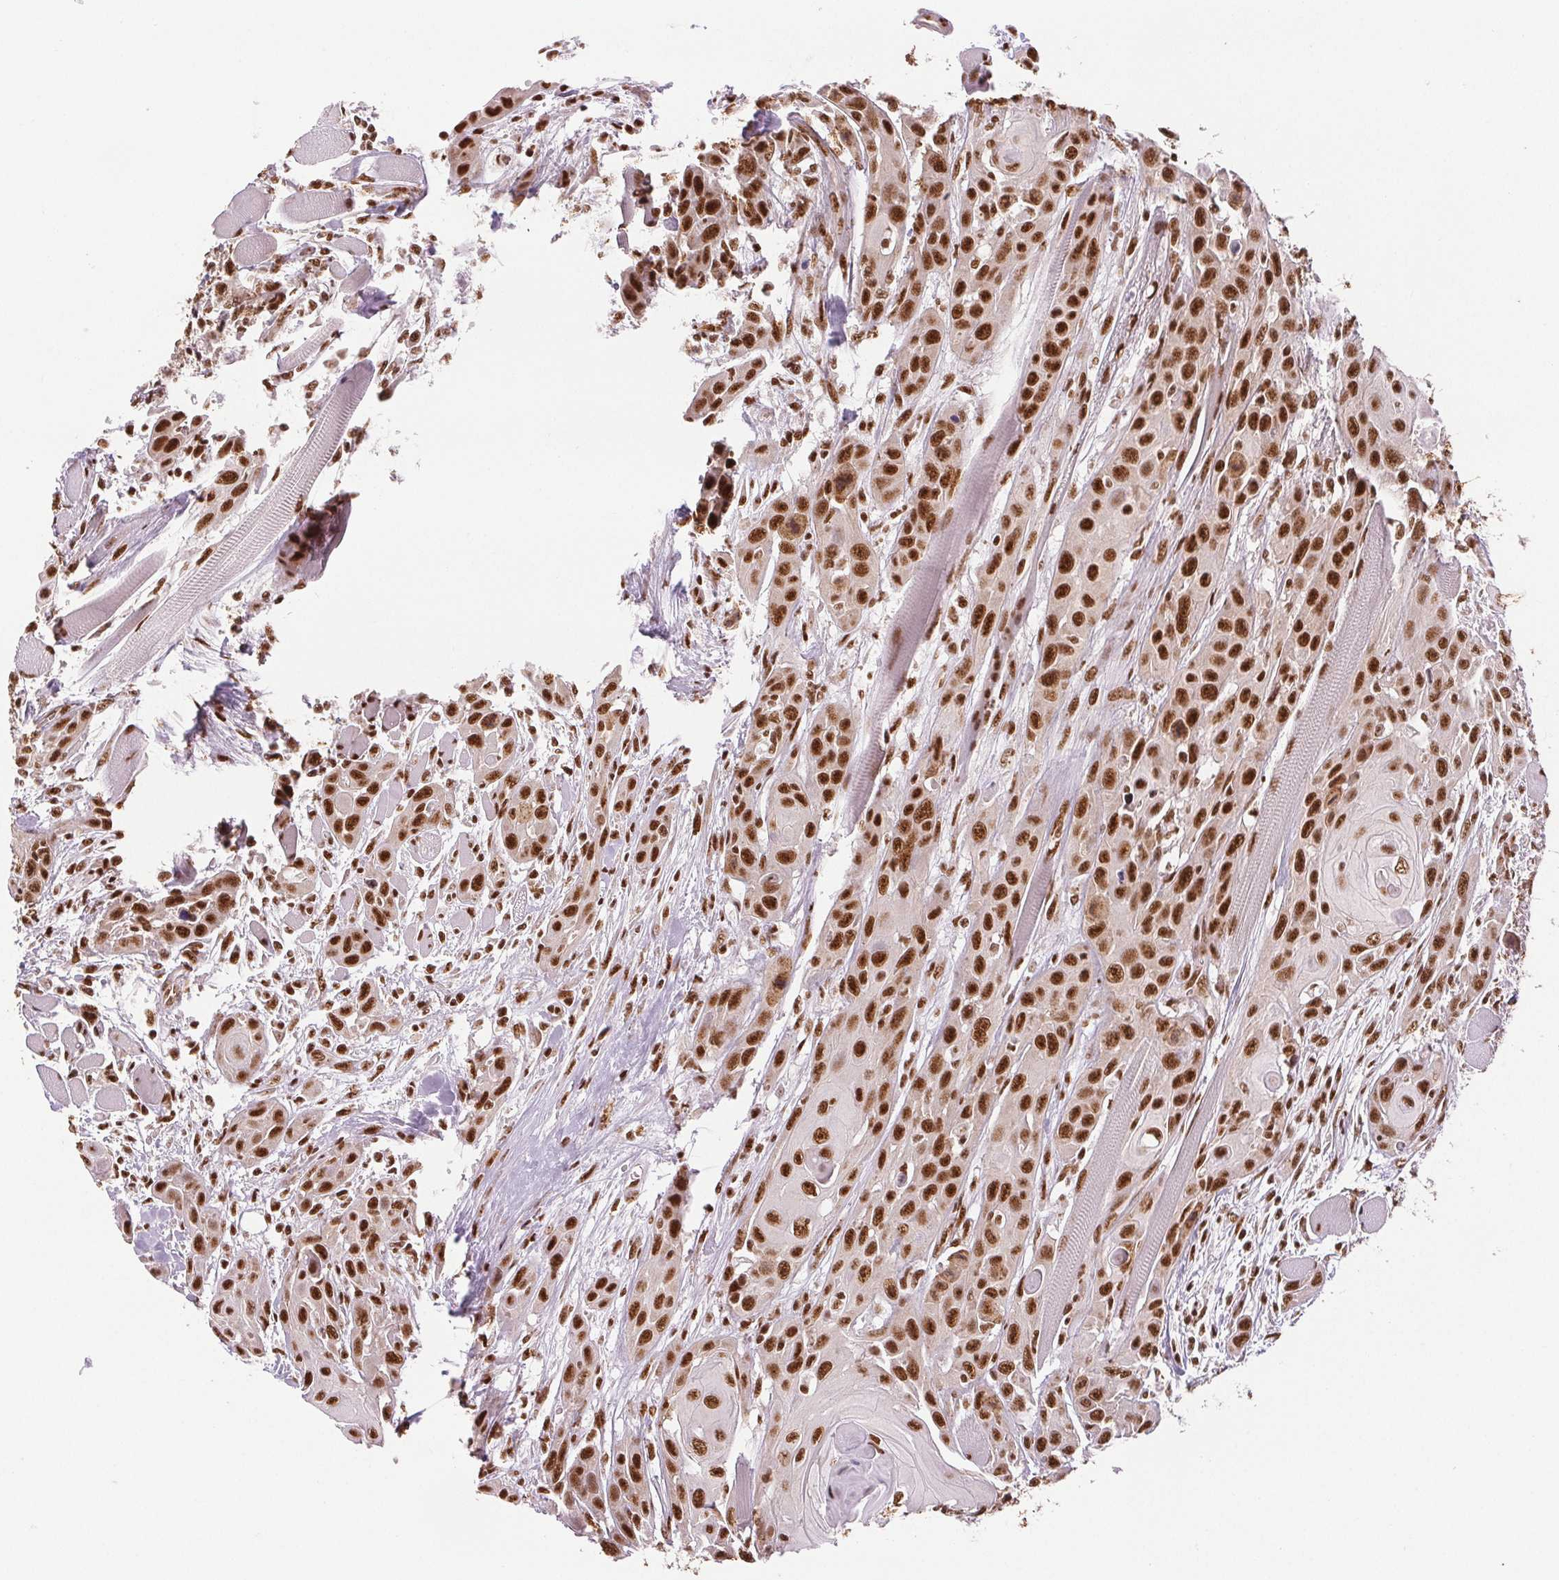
{"staining": {"intensity": "strong", "quantity": ">75%", "location": "nuclear"}, "tissue": "head and neck cancer", "cell_type": "Tumor cells", "image_type": "cancer", "snomed": [{"axis": "morphology", "description": "Squamous cell carcinoma, NOS"}, {"axis": "topography", "description": "Head-Neck"}], "caption": "The immunohistochemical stain shows strong nuclear positivity in tumor cells of head and neck cancer (squamous cell carcinoma) tissue.", "gene": "IK", "patient": {"sex": "female", "age": 80}}